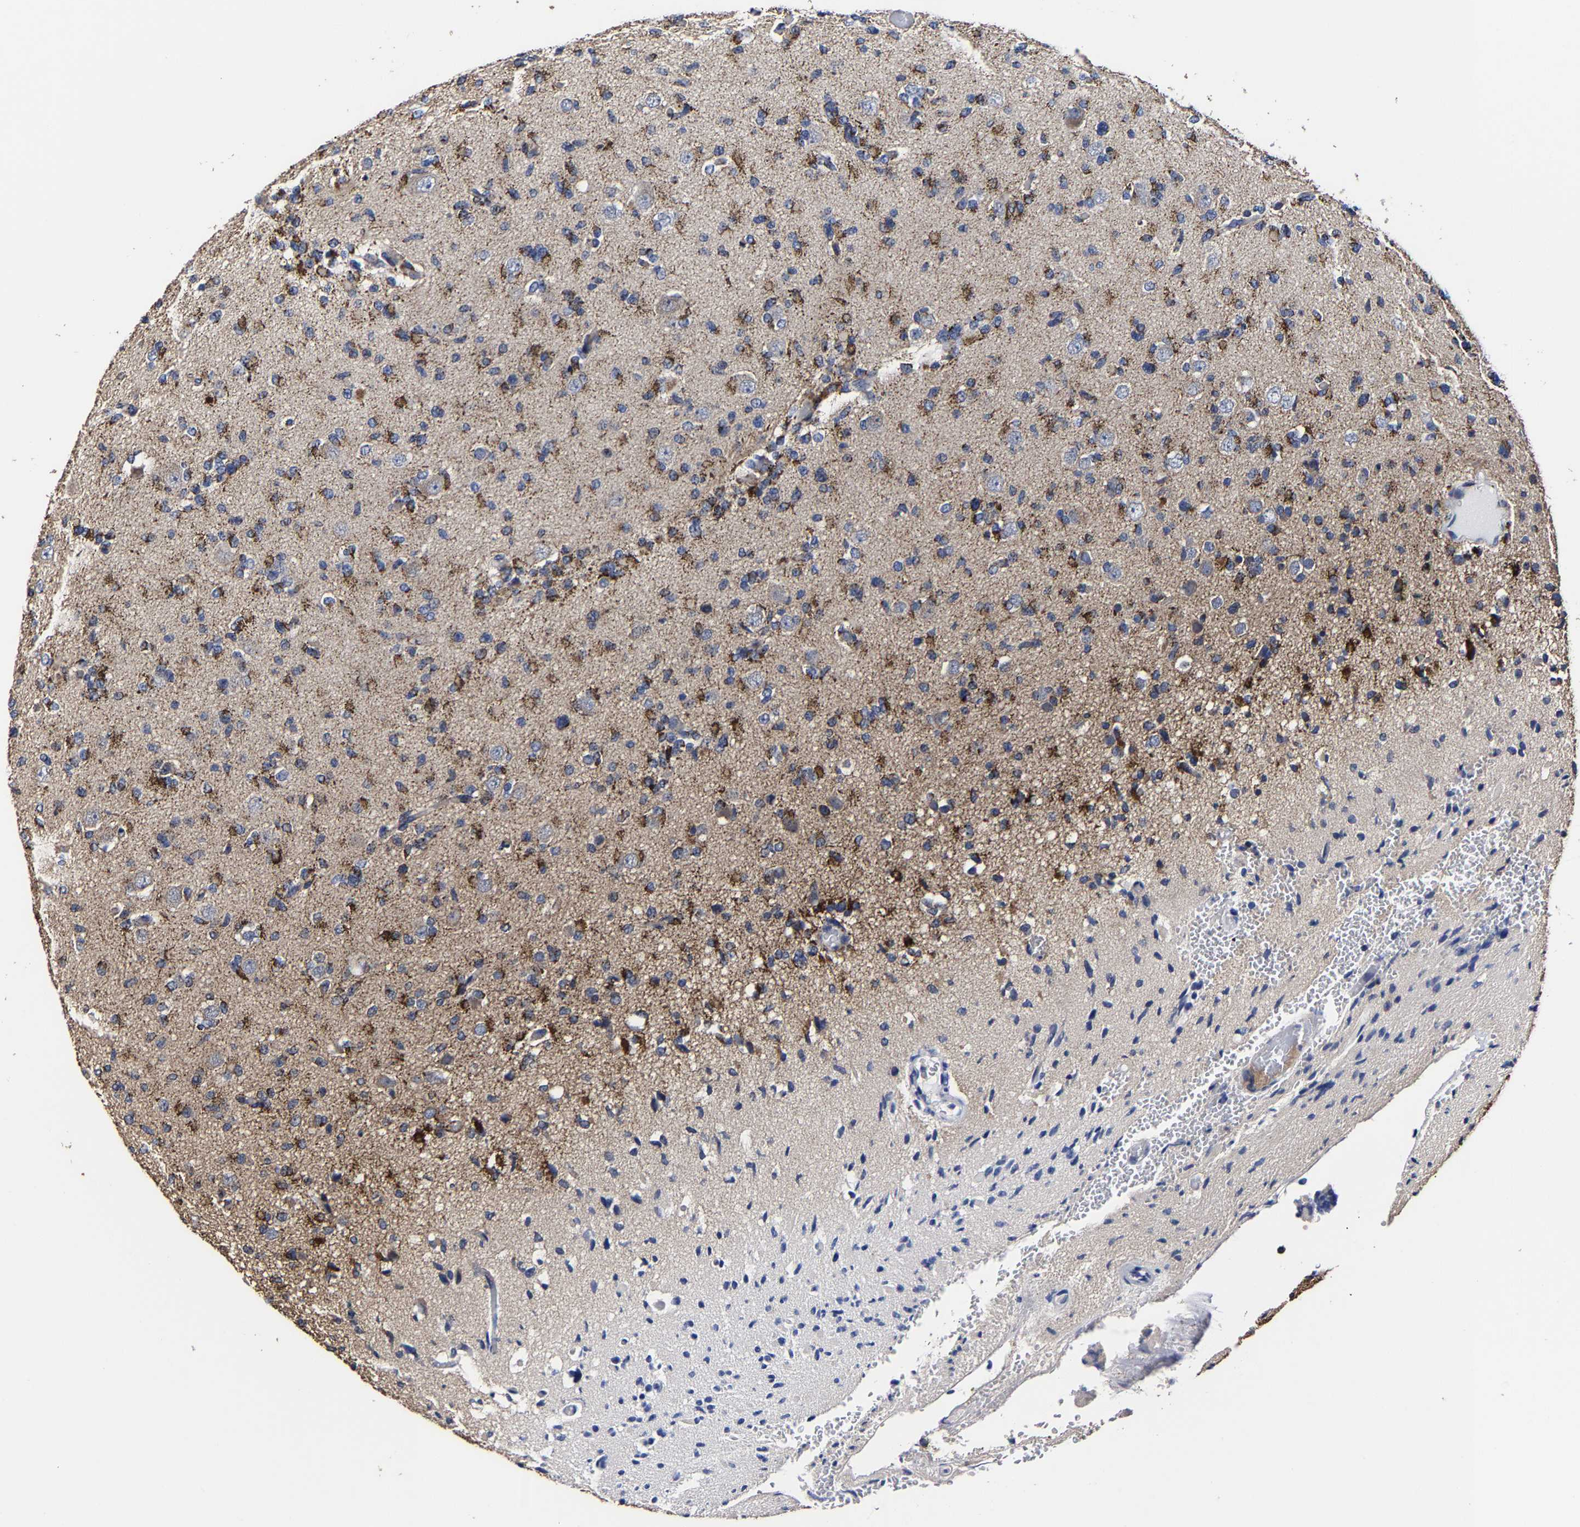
{"staining": {"intensity": "moderate", "quantity": ">75%", "location": "cytoplasmic/membranous"}, "tissue": "glioma", "cell_type": "Tumor cells", "image_type": "cancer", "snomed": [{"axis": "morphology", "description": "Glioma, malignant, Low grade"}, {"axis": "topography", "description": "Brain"}], "caption": "Immunohistochemical staining of glioma shows moderate cytoplasmic/membranous protein positivity in approximately >75% of tumor cells. (Stains: DAB (3,3'-diaminobenzidine) in brown, nuclei in blue, Microscopy: brightfield microscopy at high magnification).", "gene": "AASS", "patient": {"sex": "female", "age": 22}}